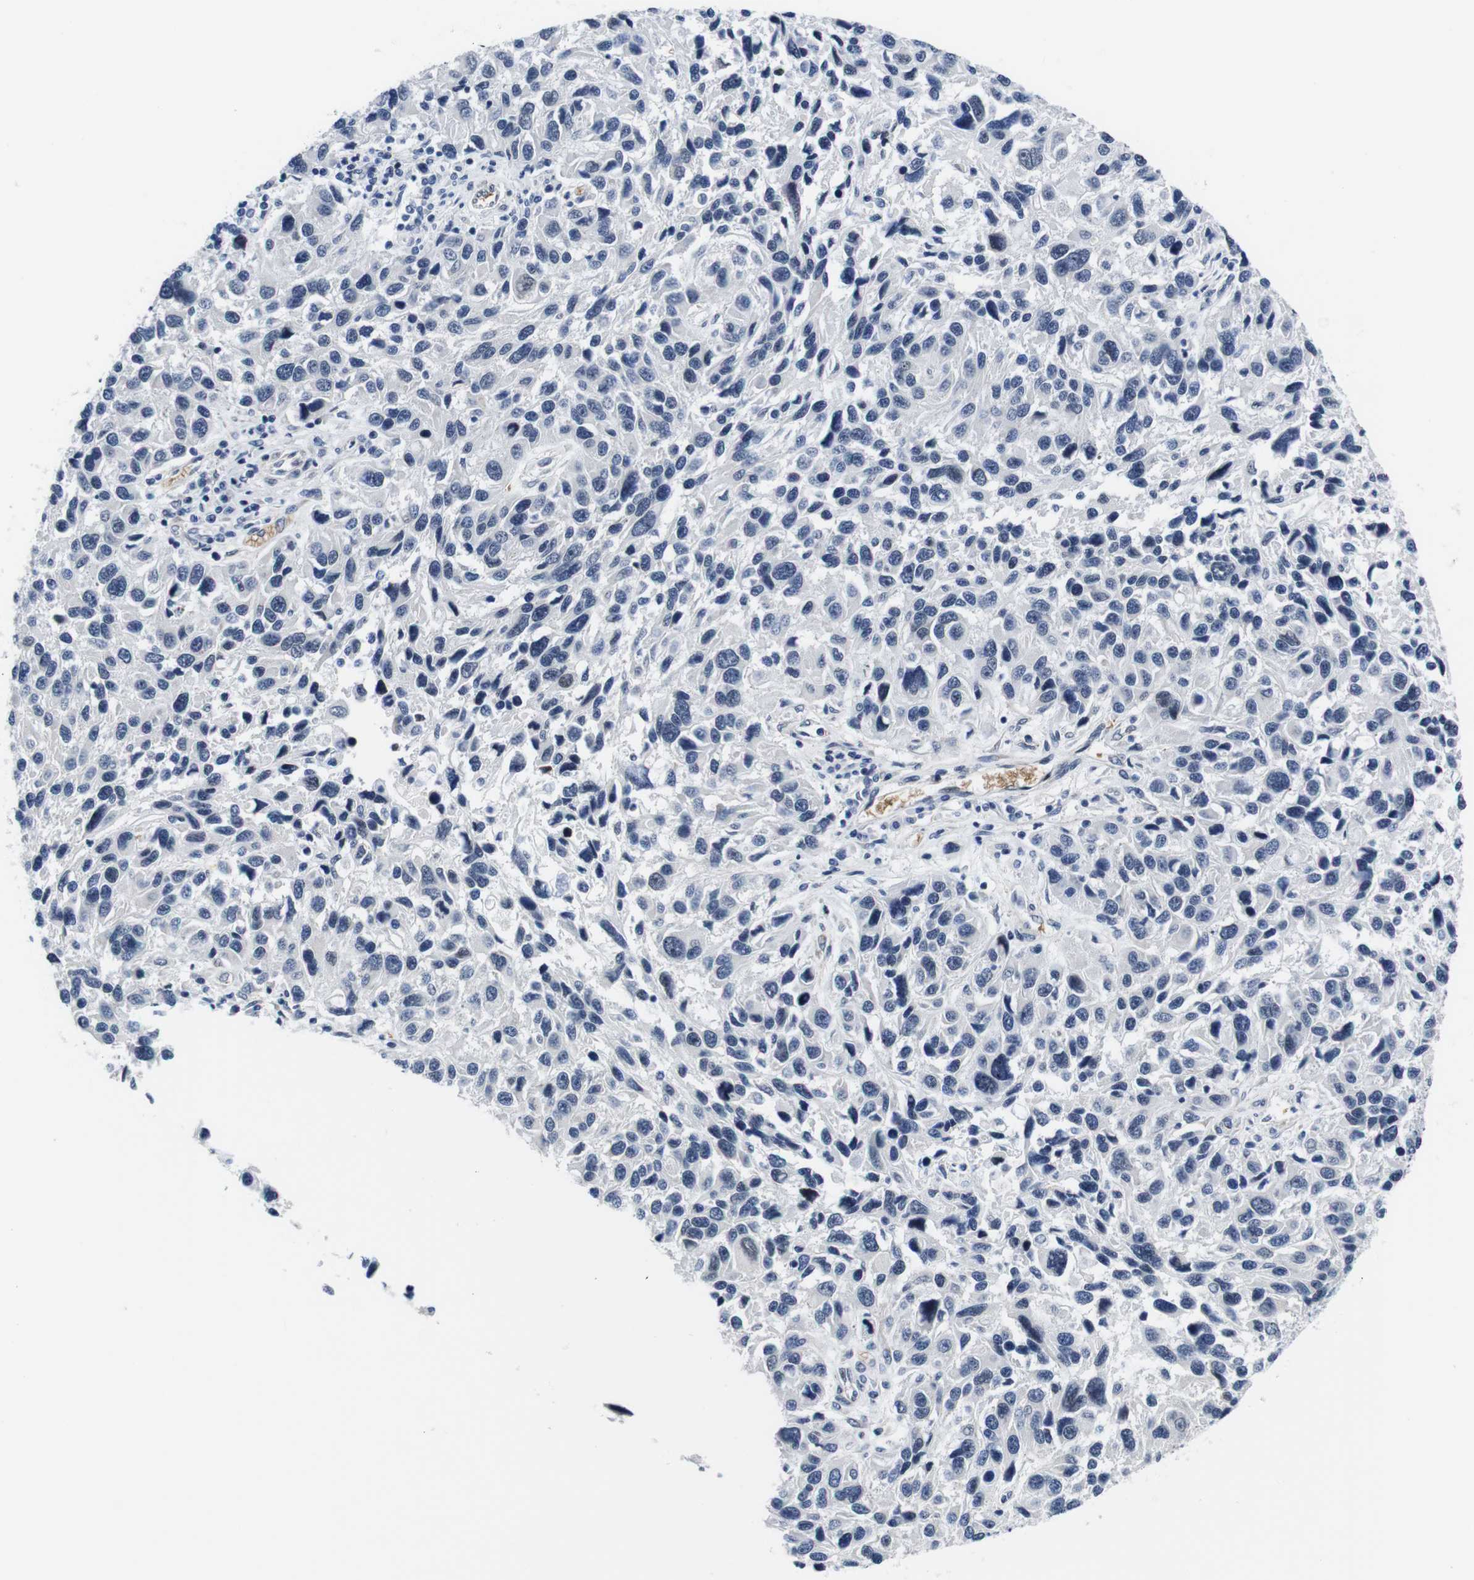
{"staining": {"intensity": "negative", "quantity": "none", "location": "none"}, "tissue": "melanoma", "cell_type": "Tumor cells", "image_type": "cancer", "snomed": [{"axis": "morphology", "description": "Malignant melanoma, NOS"}, {"axis": "topography", "description": "Skin"}], "caption": "Malignant melanoma stained for a protein using immunohistochemistry demonstrates no staining tumor cells.", "gene": "SOCS3", "patient": {"sex": "male", "age": 53}}